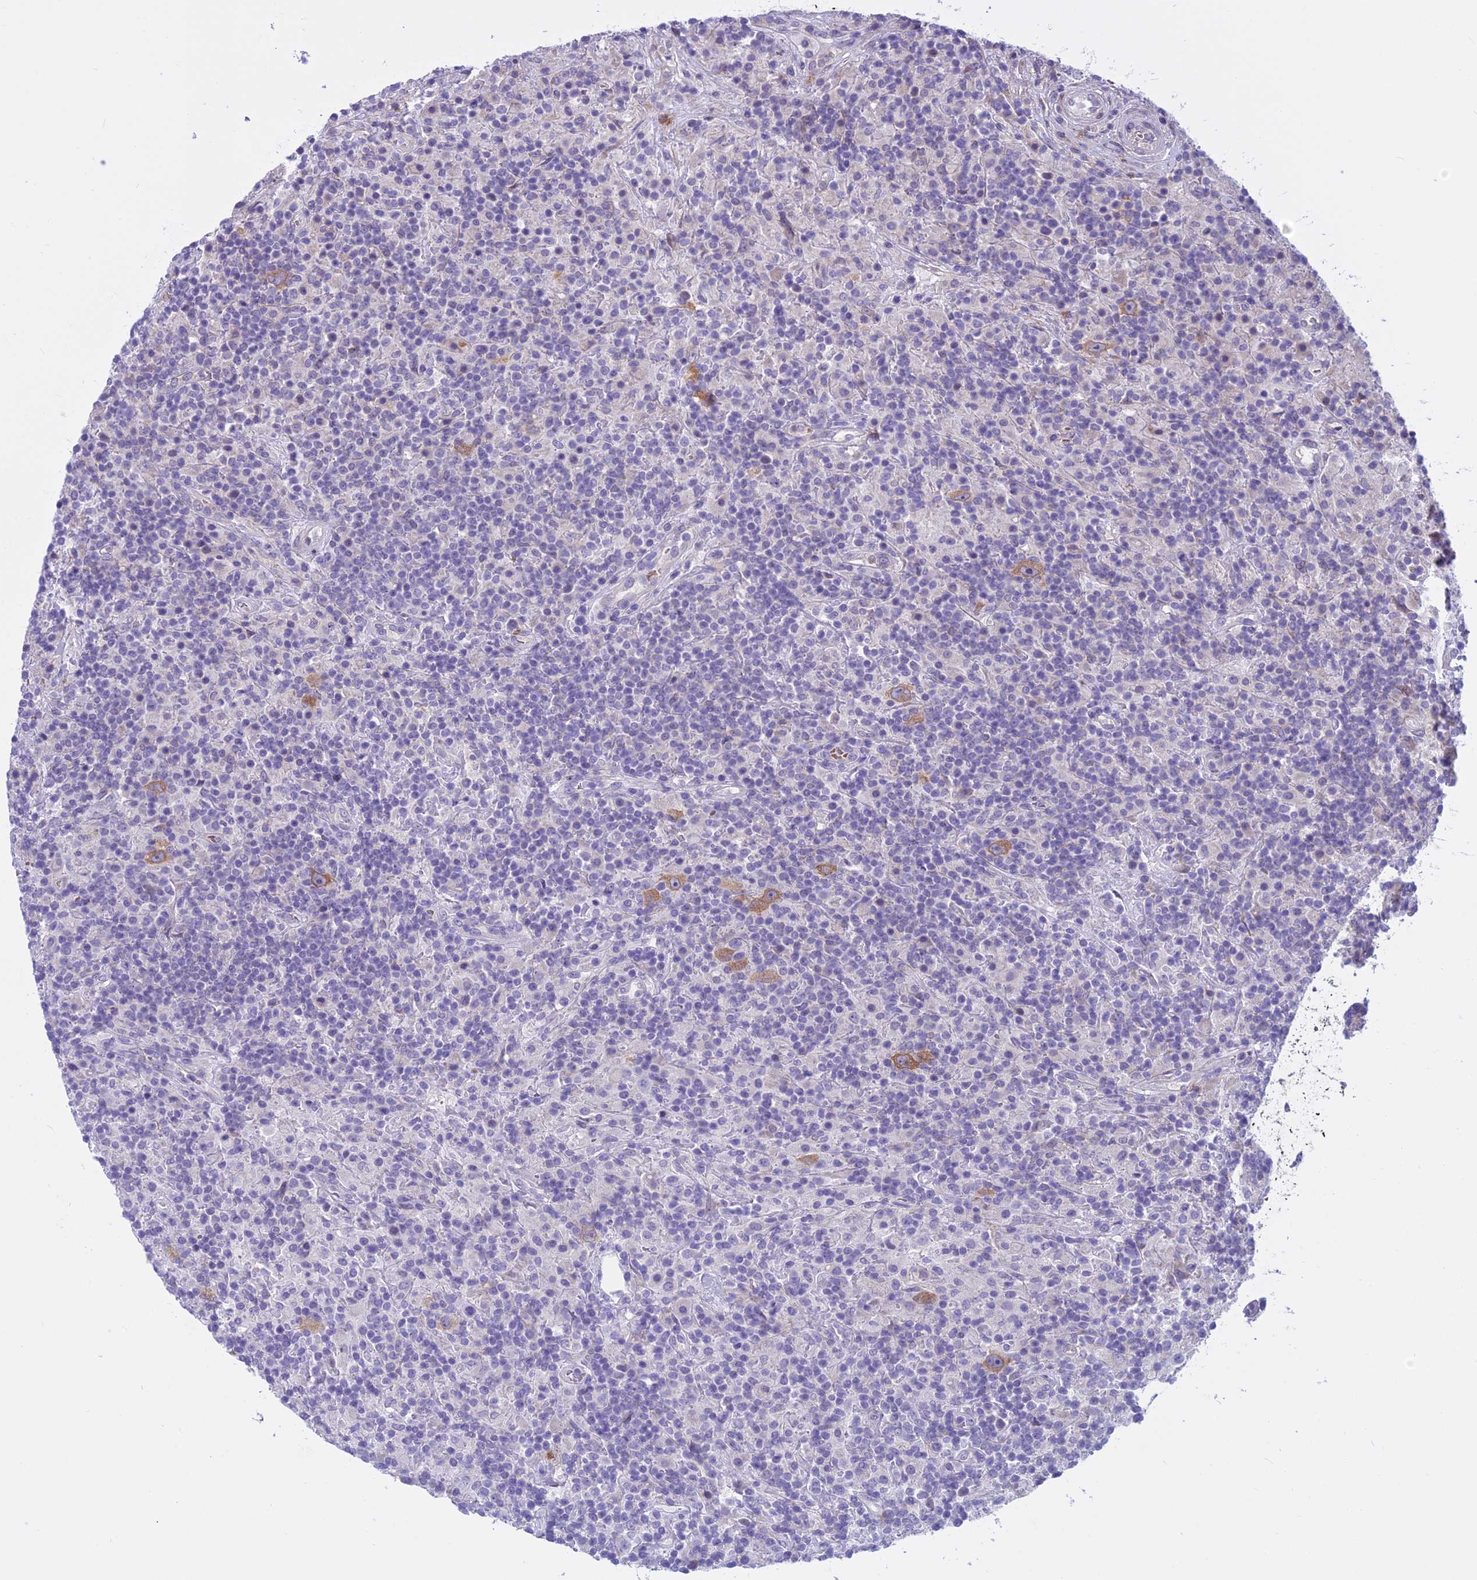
{"staining": {"intensity": "moderate", "quantity": ">75%", "location": "cytoplasmic/membranous"}, "tissue": "lymphoma", "cell_type": "Tumor cells", "image_type": "cancer", "snomed": [{"axis": "morphology", "description": "Hodgkin's disease, NOS"}, {"axis": "topography", "description": "Lymph node"}], "caption": "This is a photomicrograph of immunohistochemistry (IHC) staining of lymphoma, which shows moderate staining in the cytoplasmic/membranous of tumor cells.", "gene": "PCDHB14", "patient": {"sex": "male", "age": 70}}